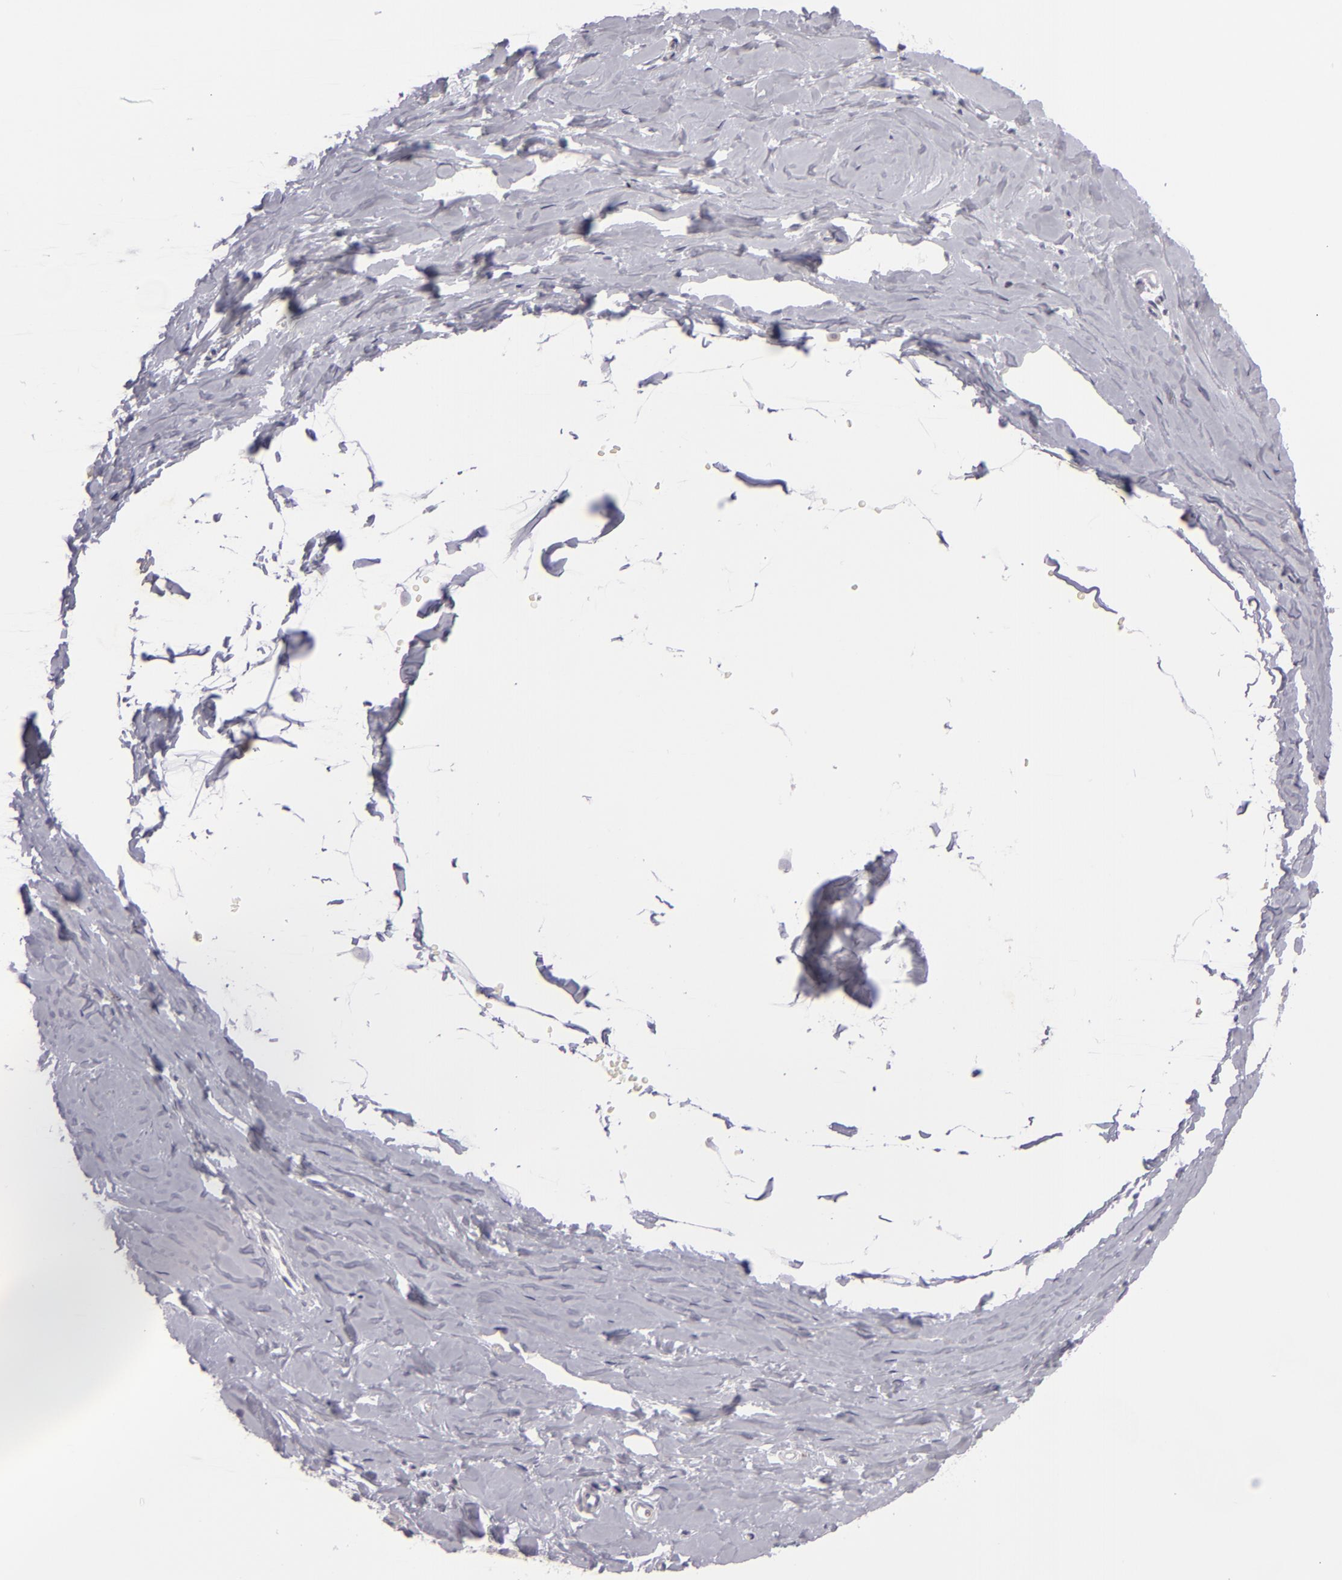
{"staining": {"intensity": "negative", "quantity": "none", "location": "none"}, "tissue": "breast", "cell_type": "Adipocytes", "image_type": "normal", "snomed": [{"axis": "morphology", "description": "Normal tissue, NOS"}, {"axis": "topography", "description": "Breast"}], "caption": "Photomicrograph shows no significant protein expression in adipocytes of normal breast. Nuclei are stained in blue.", "gene": "KCNAB2", "patient": {"sex": "female", "age": 23}}